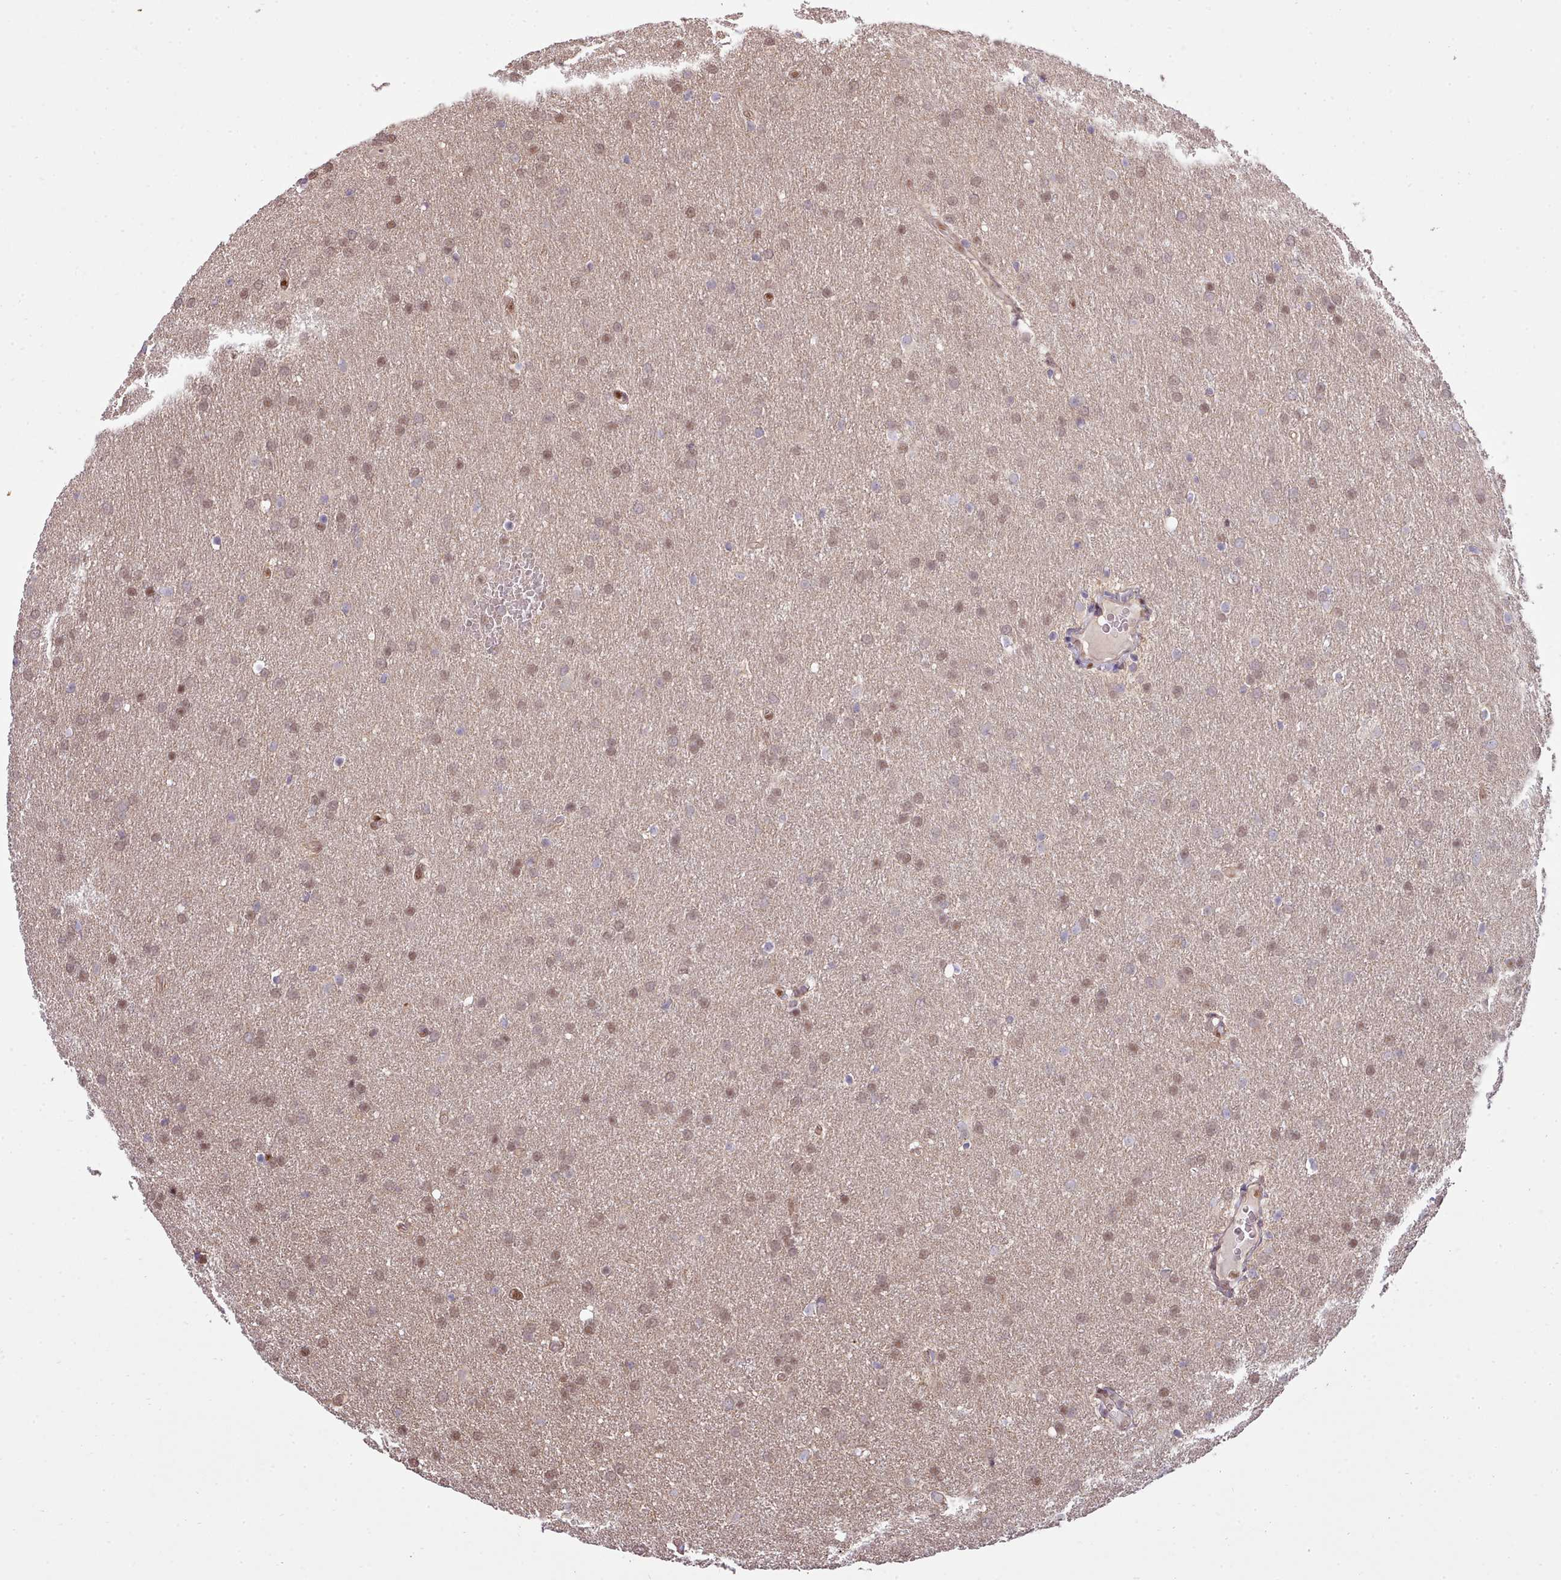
{"staining": {"intensity": "weak", "quantity": ">75%", "location": "nuclear"}, "tissue": "glioma", "cell_type": "Tumor cells", "image_type": "cancer", "snomed": [{"axis": "morphology", "description": "Glioma, malignant, Low grade"}, {"axis": "topography", "description": "Brain"}], "caption": "Immunohistochemical staining of malignant glioma (low-grade) demonstrates weak nuclear protein expression in approximately >75% of tumor cells. The staining was performed using DAB to visualize the protein expression in brown, while the nuclei were stained in blue with hematoxylin (Magnification: 20x).", "gene": "ARL2BP", "patient": {"sex": "female", "age": 32}}